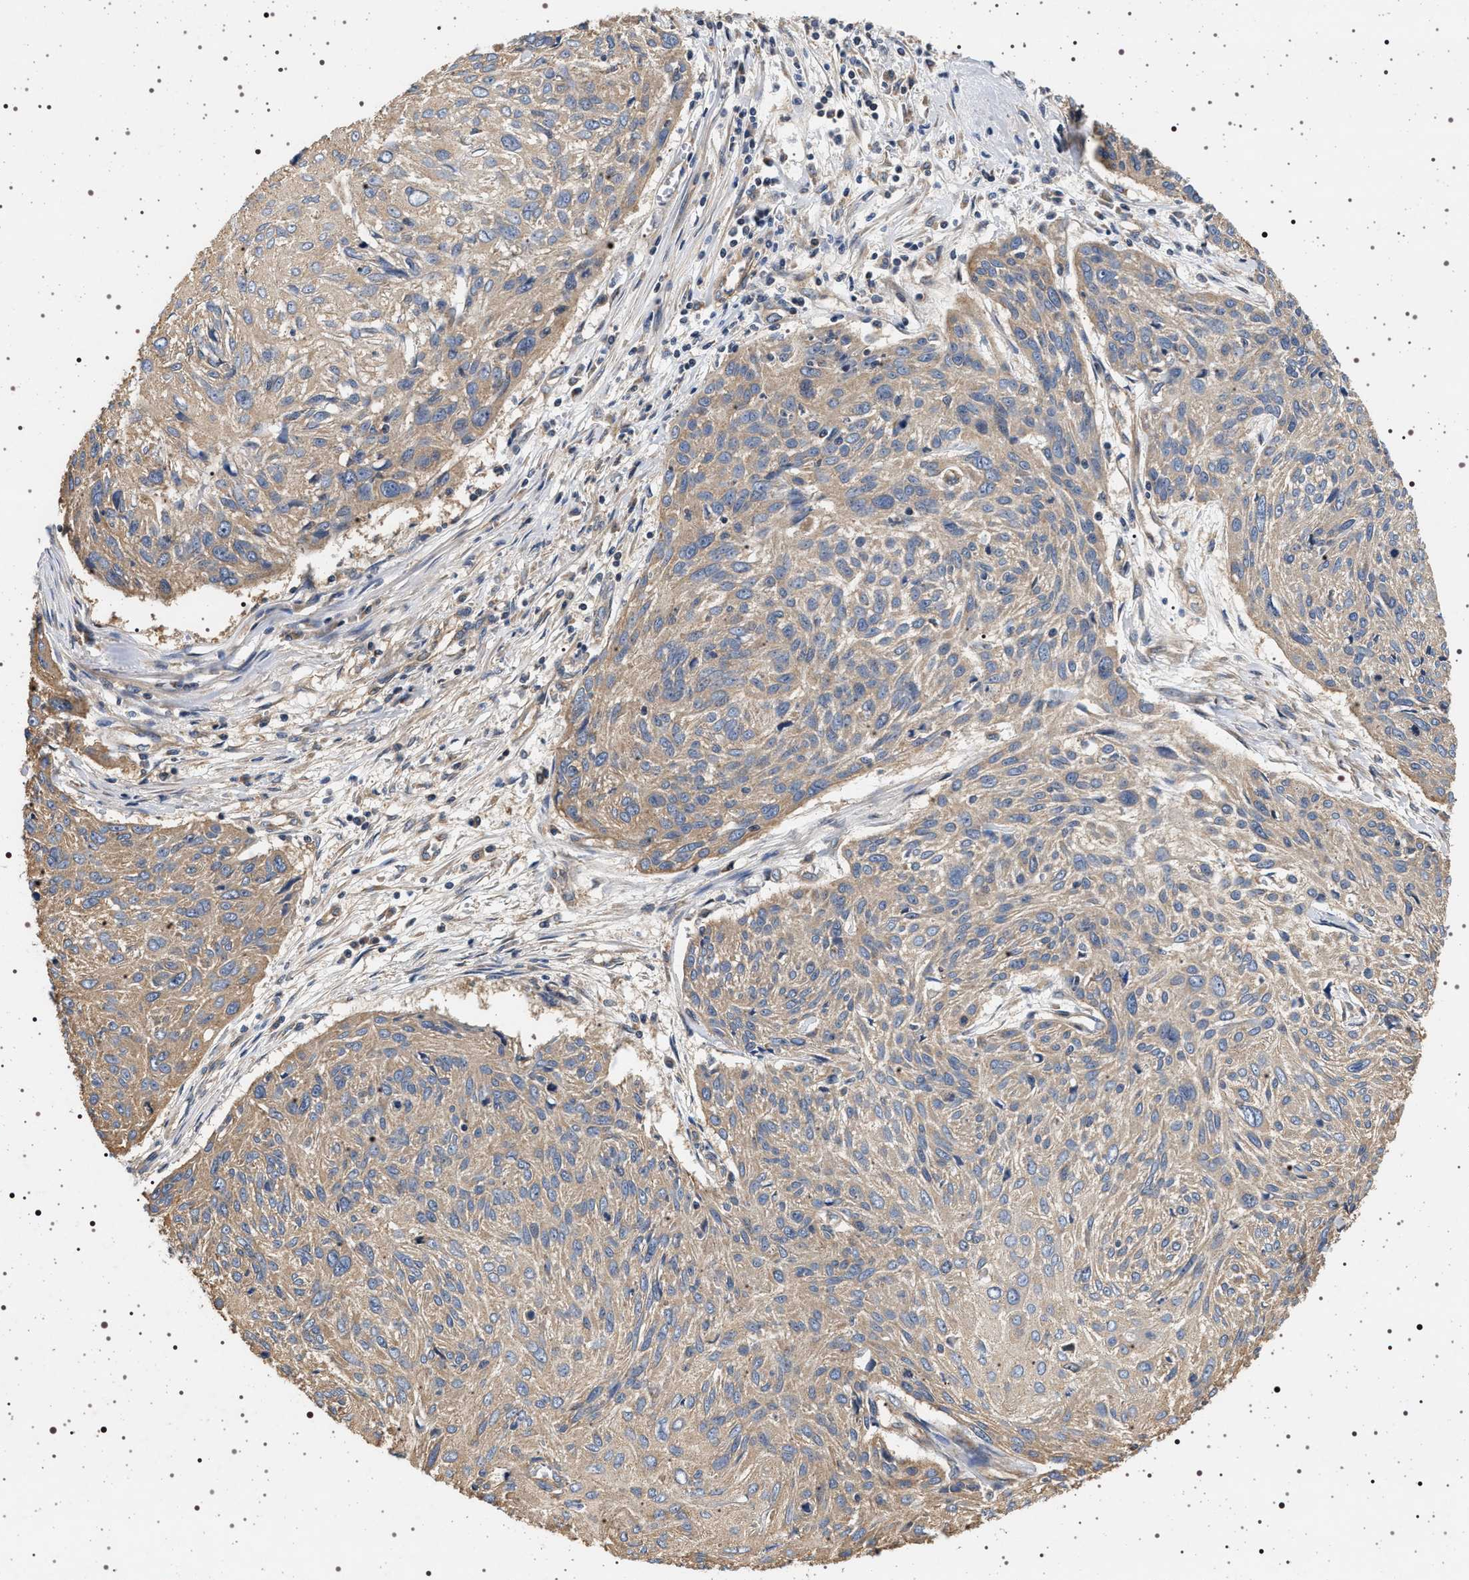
{"staining": {"intensity": "weak", "quantity": ">75%", "location": "cytoplasmic/membranous"}, "tissue": "cervical cancer", "cell_type": "Tumor cells", "image_type": "cancer", "snomed": [{"axis": "morphology", "description": "Squamous cell carcinoma, NOS"}, {"axis": "topography", "description": "Cervix"}], "caption": "Squamous cell carcinoma (cervical) was stained to show a protein in brown. There is low levels of weak cytoplasmic/membranous positivity in approximately >75% of tumor cells.", "gene": "DCBLD2", "patient": {"sex": "female", "age": 51}}